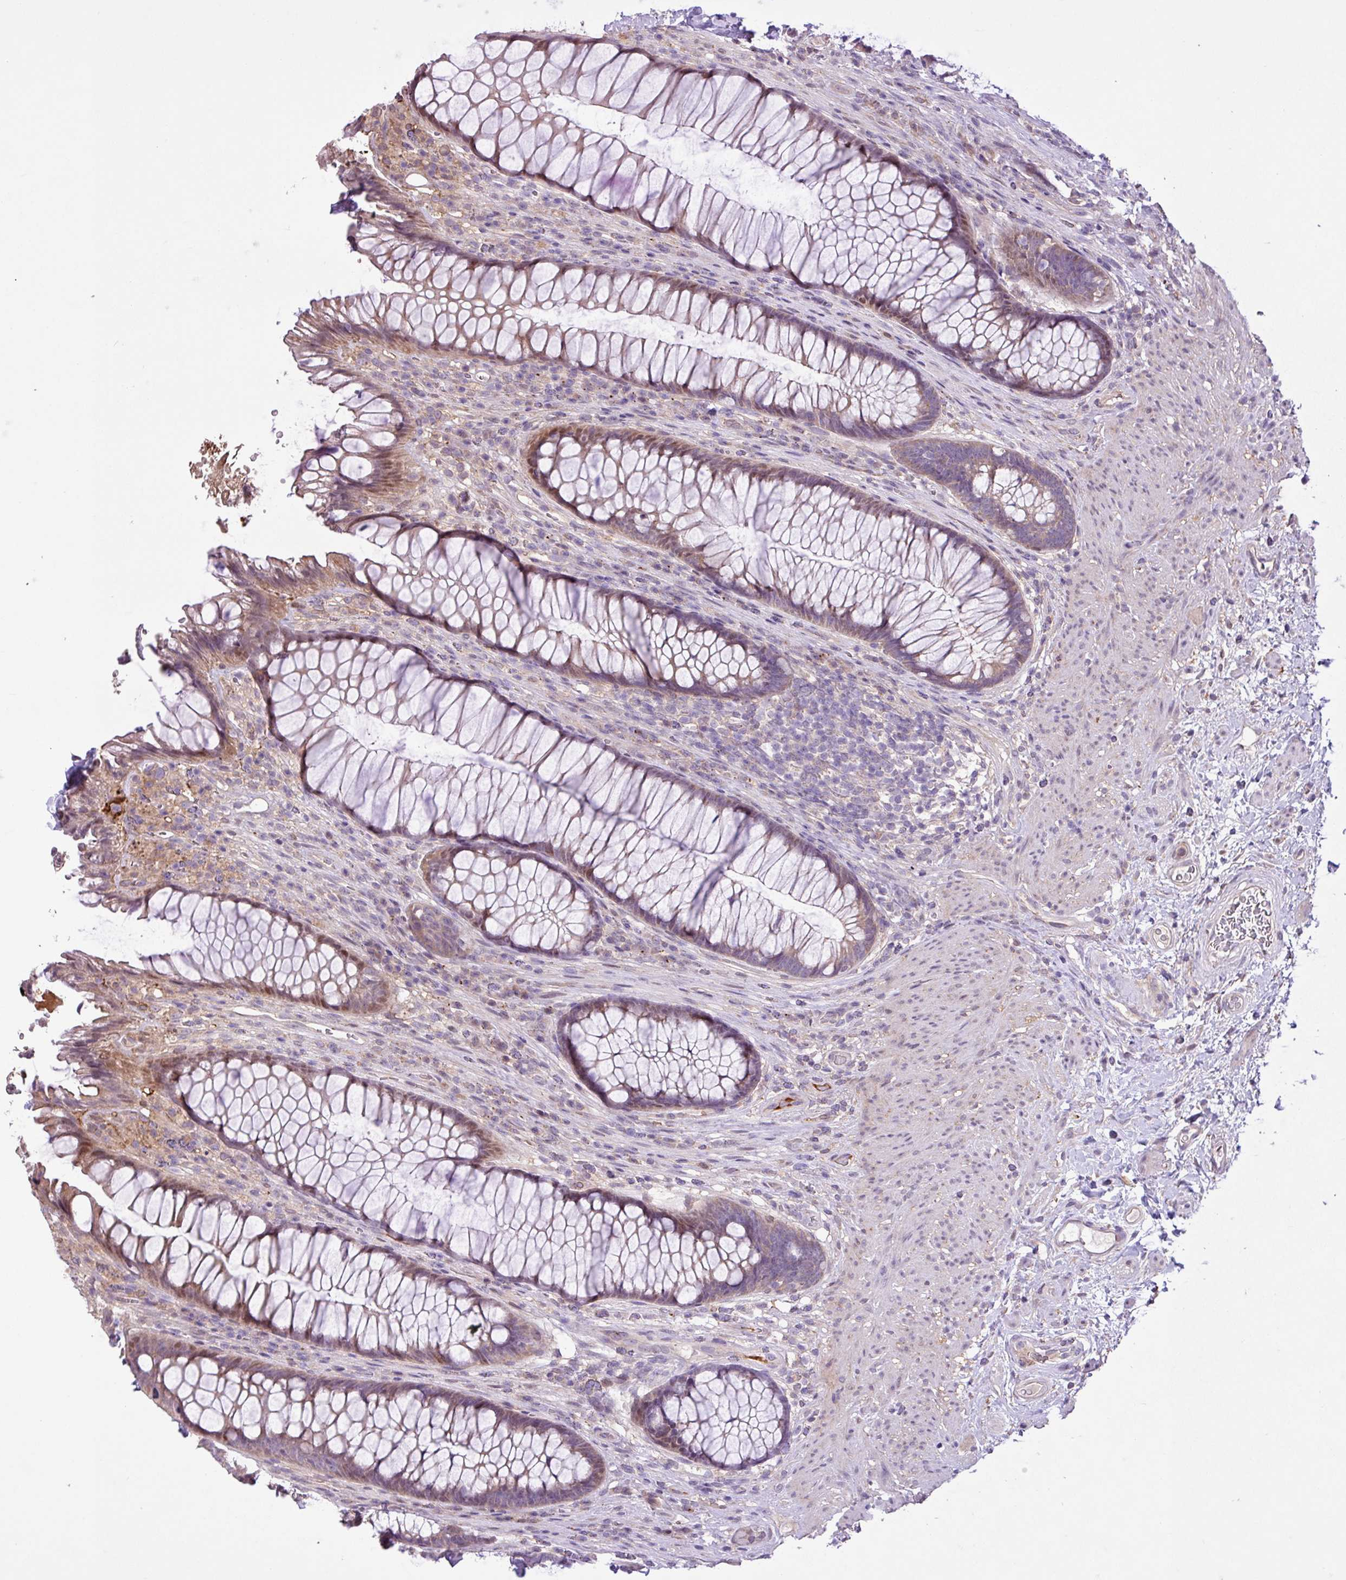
{"staining": {"intensity": "moderate", "quantity": "25%-75%", "location": "cytoplasmic/membranous,nuclear"}, "tissue": "rectum", "cell_type": "Glandular cells", "image_type": "normal", "snomed": [{"axis": "morphology", "description": "Normal tissue, NOS"}, {"axis": "topography", "description": "Smooth muscle"}, {"axis": "topography", "description": "Rectum"}], "caption": "The immunohistochemical stain labels moderate cytoplasmic/membranous,nuclear expression in glandular cells of benign rectum. Immunohistochemistry (ihc) stains the protein in brown and the nuclei are stained blue.", "gene": "RPP25L", "patient": {"sex": "male", "age": 53}}